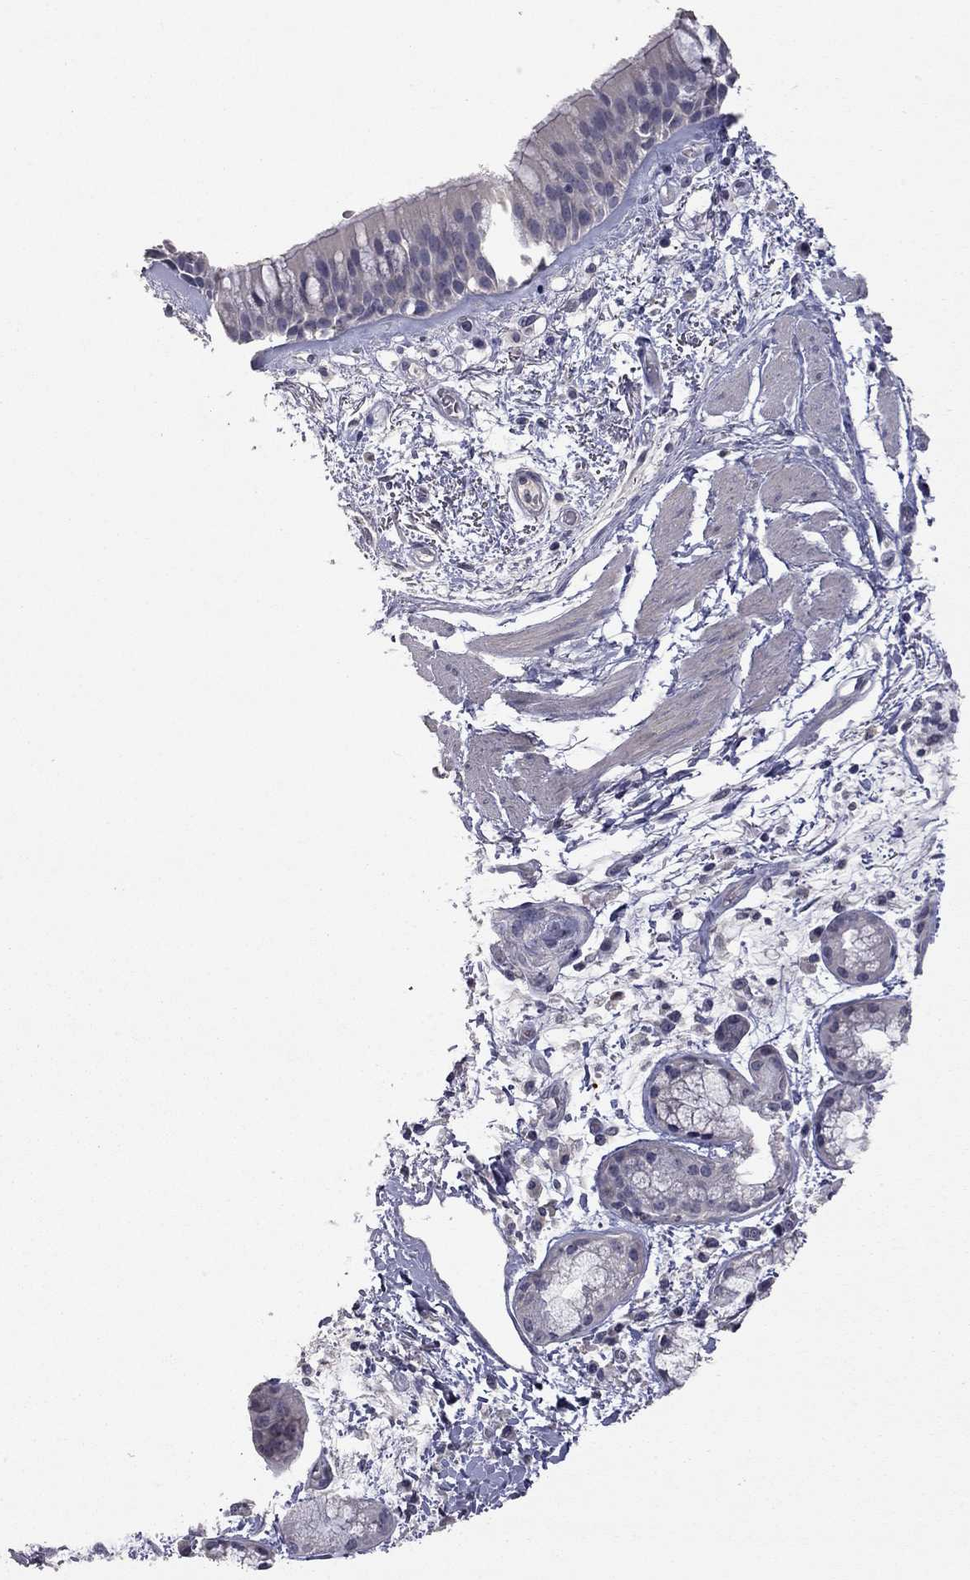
{"staining": {"intensity": "negative", "quantity": "none", "location": "none"}, "tissue": "bronchus", "cell_type": "Respiratory epithelial cells", "image_type": "normal", "snomed": [{"axis": "morphology", "description": "Normal tissue, NOS"}, {"axis": "topography", "description": "Bronchus"}, {"axis": "topography", "description": "Lung"}], "caption": "Immunohistochemistry (IHC) image of unremarkable bronchus stained for a protein (brown), which shows no staining in respiratory epithelial cells. (Stains: DAB immunohistochemistry (IHC) with hematoxylin counter stain, Microscopy: brightfield microscopy at high magnification).", "gene": "SYT12", "patient": {"sex": "female", "age": 57}}